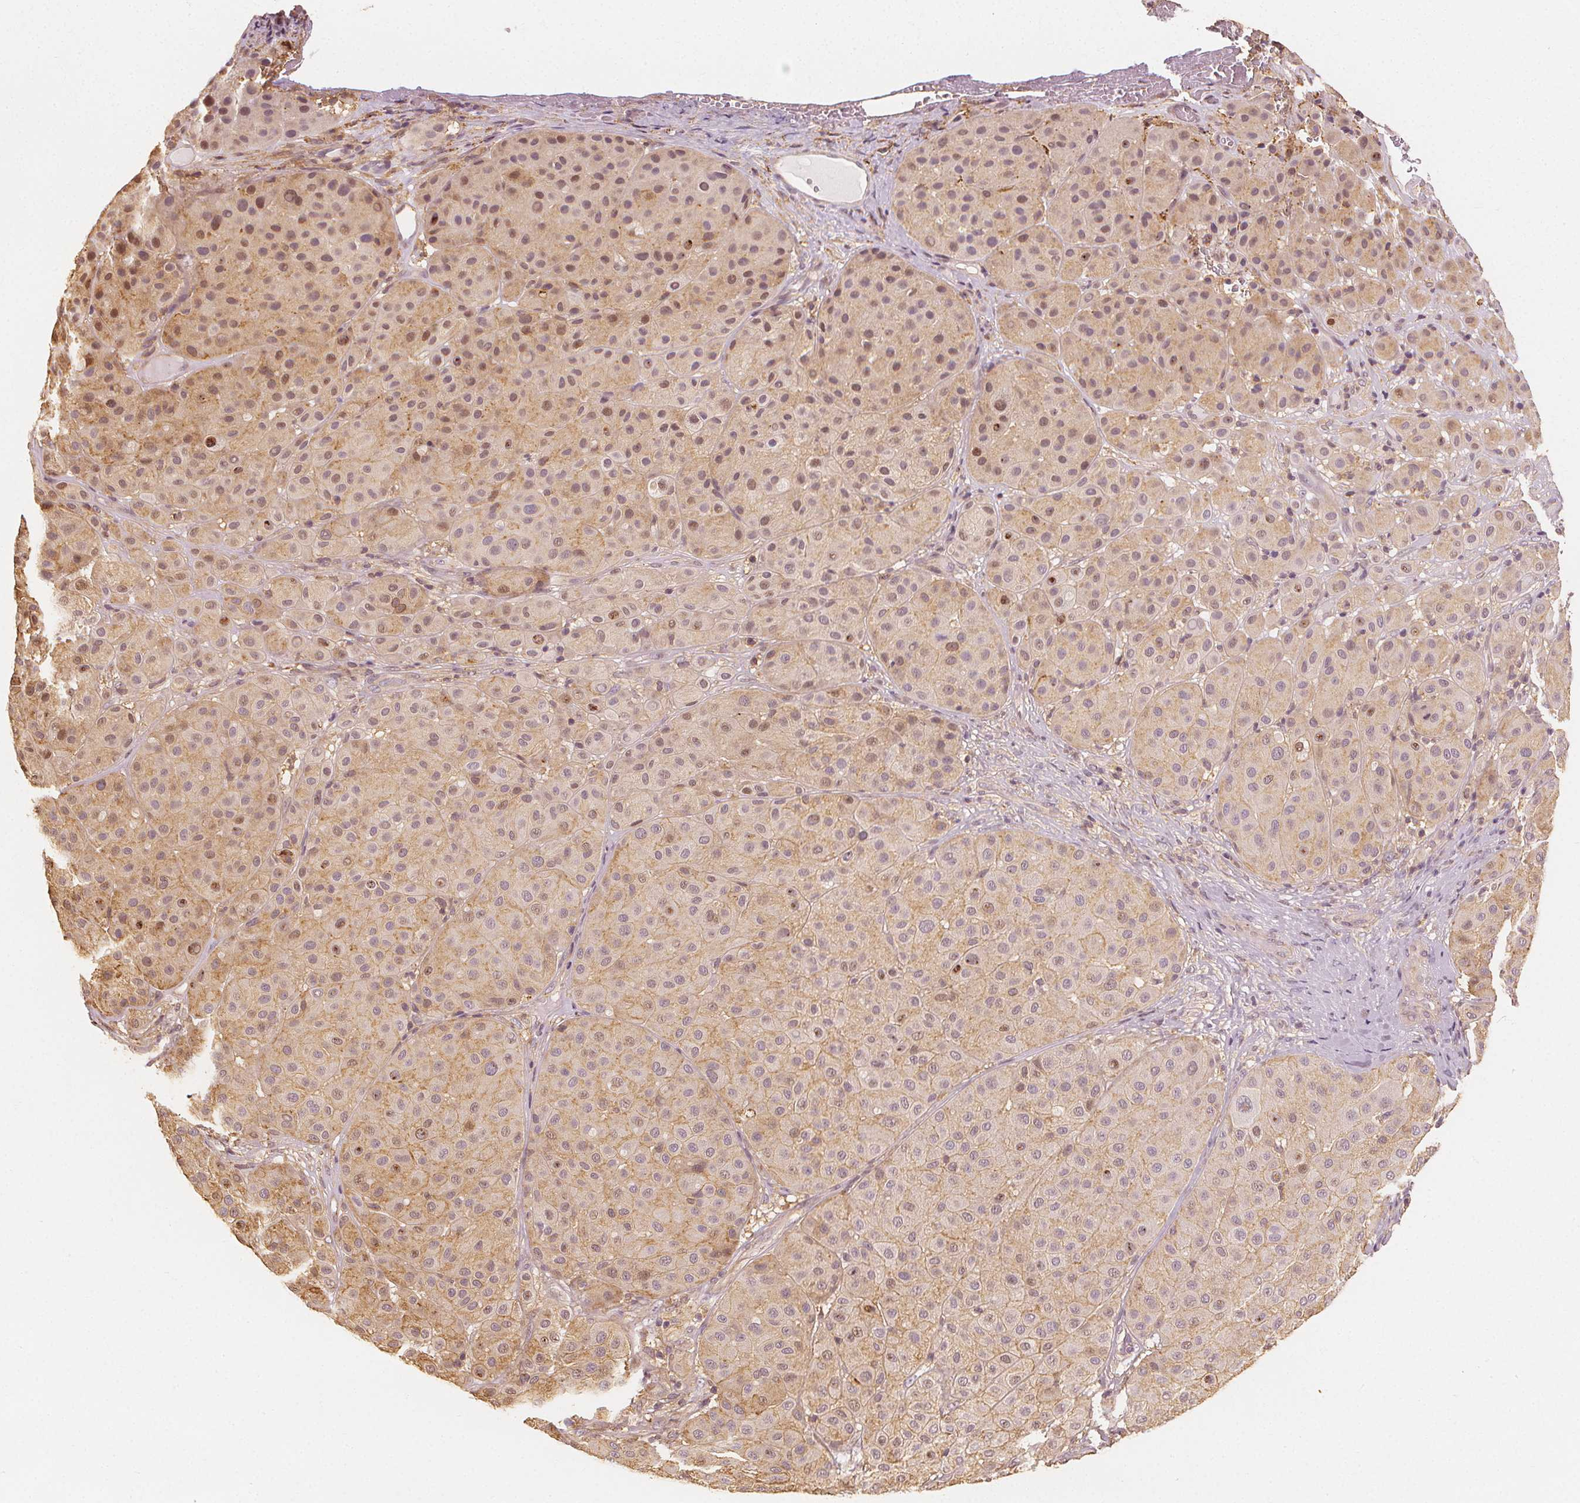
{"staining": {"intensity": "weak", "quantity": ">75%", "location": "cytoplasmic/membranous"}, "tissue": "melanoma", "cell_type": "Tumor cells", "image_type": "cancer", "snomed": [{"axis": "morphology", "description": "Malignant melanoma, Metastatic site"}, {"axis": "topography", "description": "Smooth muscle"}], "caption": "Immunohistochemical staining of human melanoma demonstrates low levels of weak cytoplasmic/membranous expression in about >75% of tumor cells.", "gene": "ARHGAP26", "patient": {"sex": "male", "age": 41}}